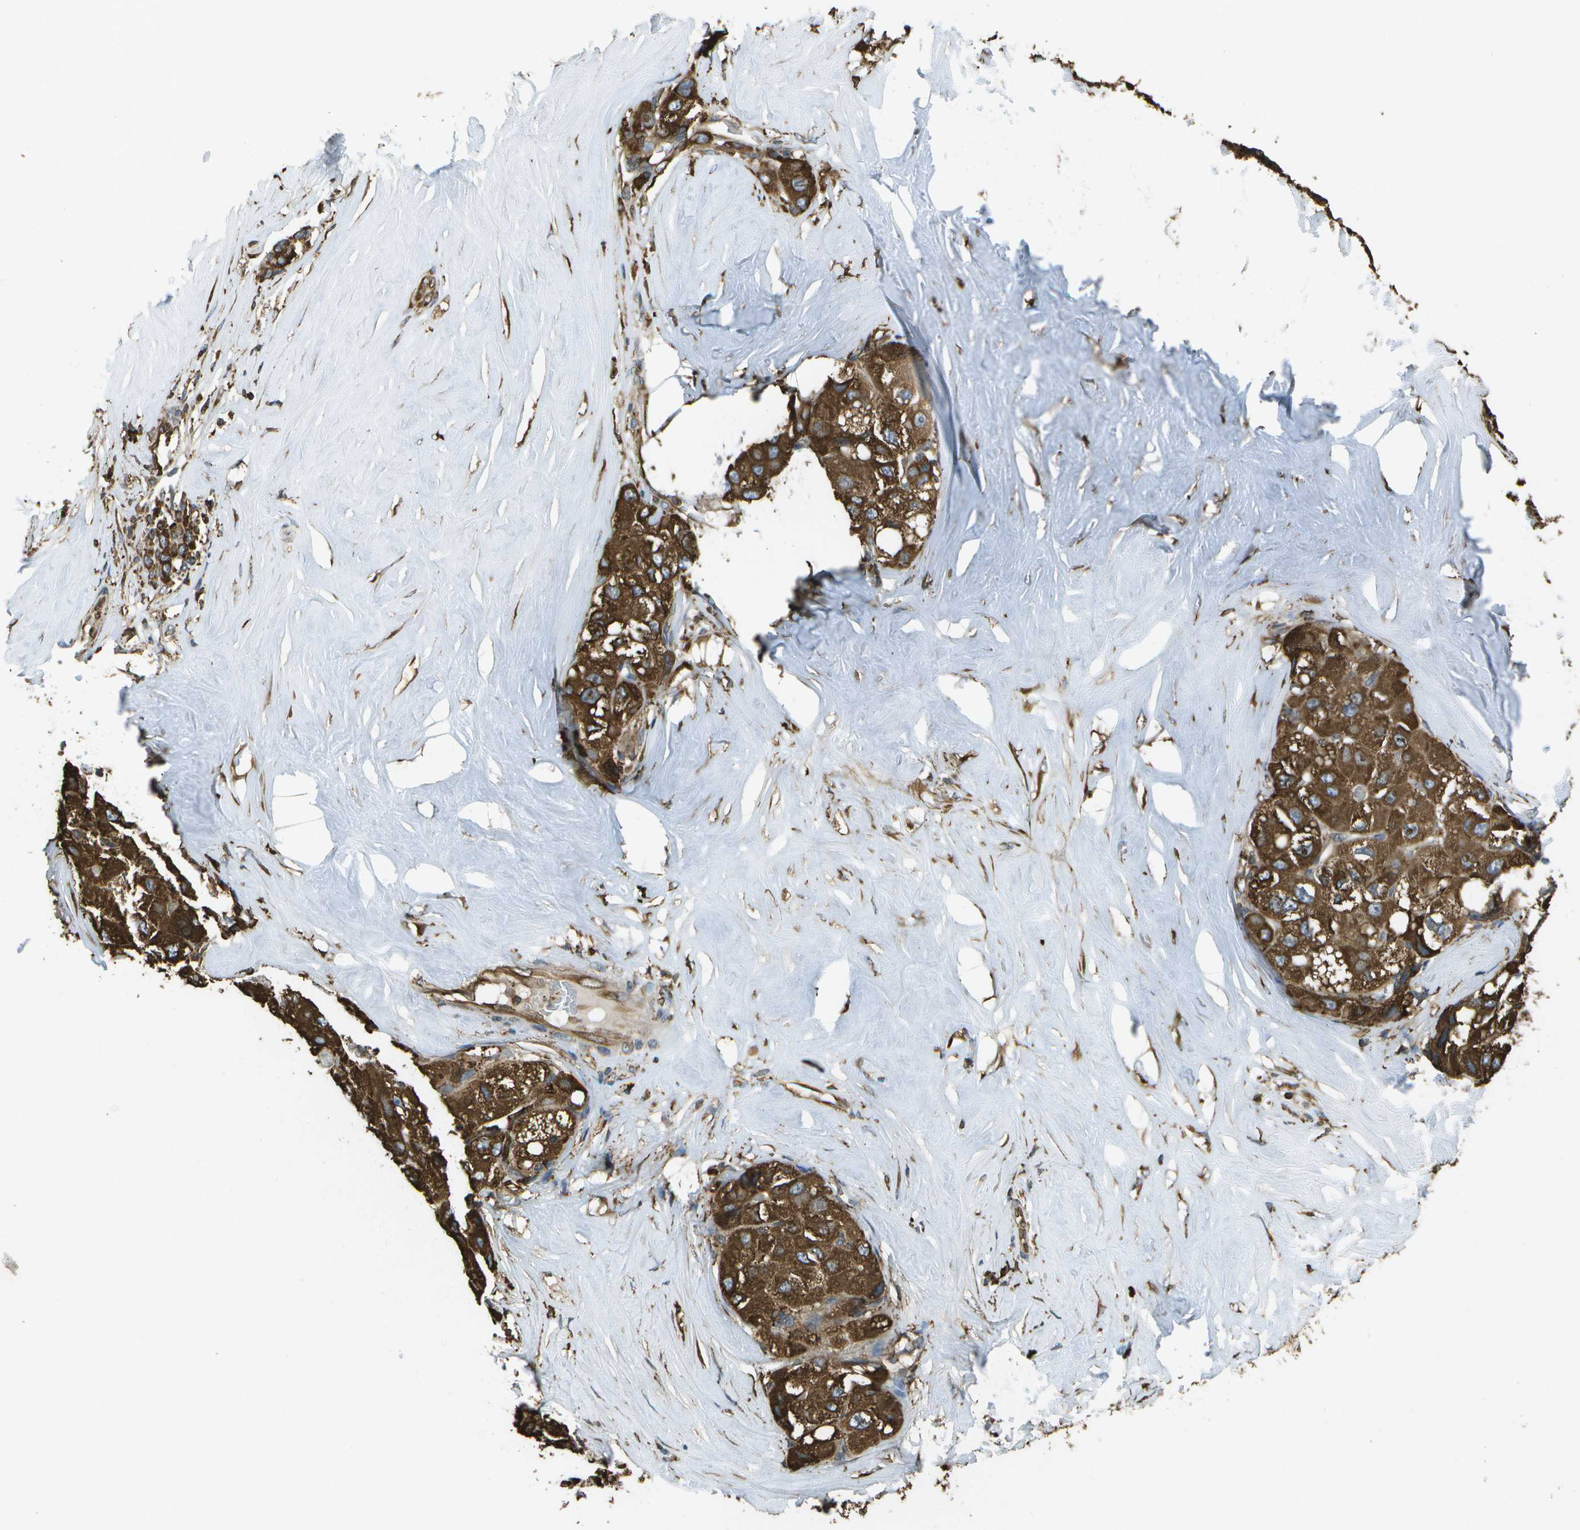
{"staining": {"intensity": "strong", "quantity": ">75%", "location": "cytoplasmic/membranous"}, "tissue": "liver cancer", "cell_type": "Tumor cells", "image_type": "cancer", "snomed": [{"axis": "morphology", "description": "Carcinoma, Hepatocellular, NOS"}, {"axis": "topography", "description": "Liver"}], "caption": "A photomicrograph of hepatocellular carcinoma (liver) stained for a protein displays strong cytoplasmic/membranous brown staining in tumor cells.", "gene": "PDIA4", "patient": {"sex": "male", "age": 80}}